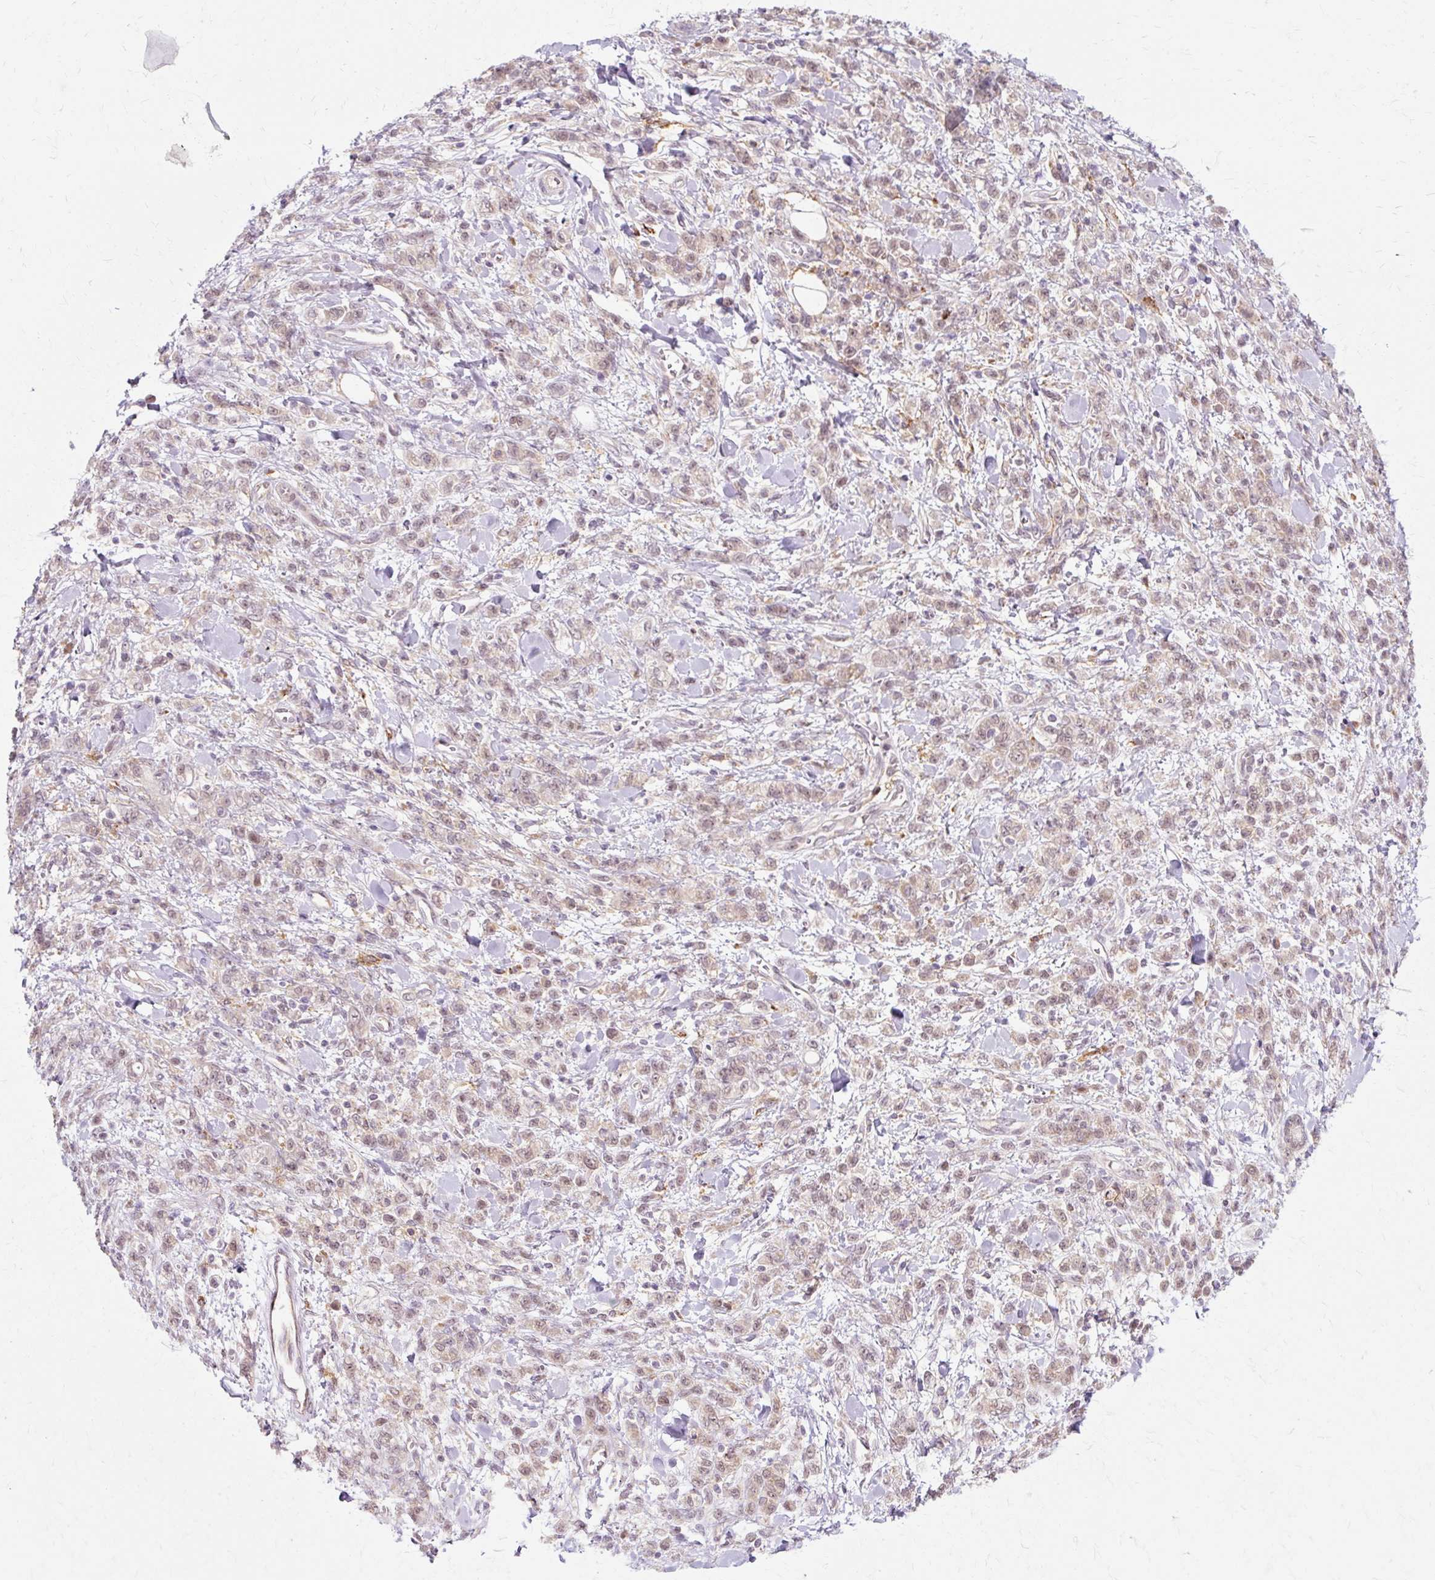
{"staining": {"intensity": "weak", "quantity": ">75%", "location": "cytoplasmic/membranous,nuclear"}, "tissue": "stomach cancer", "cell_type": "Tumor cells", "image_type": "cancer", "snomed": [{"axis": "morphology", "description": "Adenocarcinoma, NOS"}, {"axis": "topography", "description": "Stomach"}], "caption": "This image exhibits immunohistochemistry (IHC) staining of stomach adenocarcinoma, with low weak cytoplasmic/membranous and nuclear expression in approximately >75% of tumor cells.", "gene": "GEMIN2", "patient": {"sex": "male", "age": 77}}